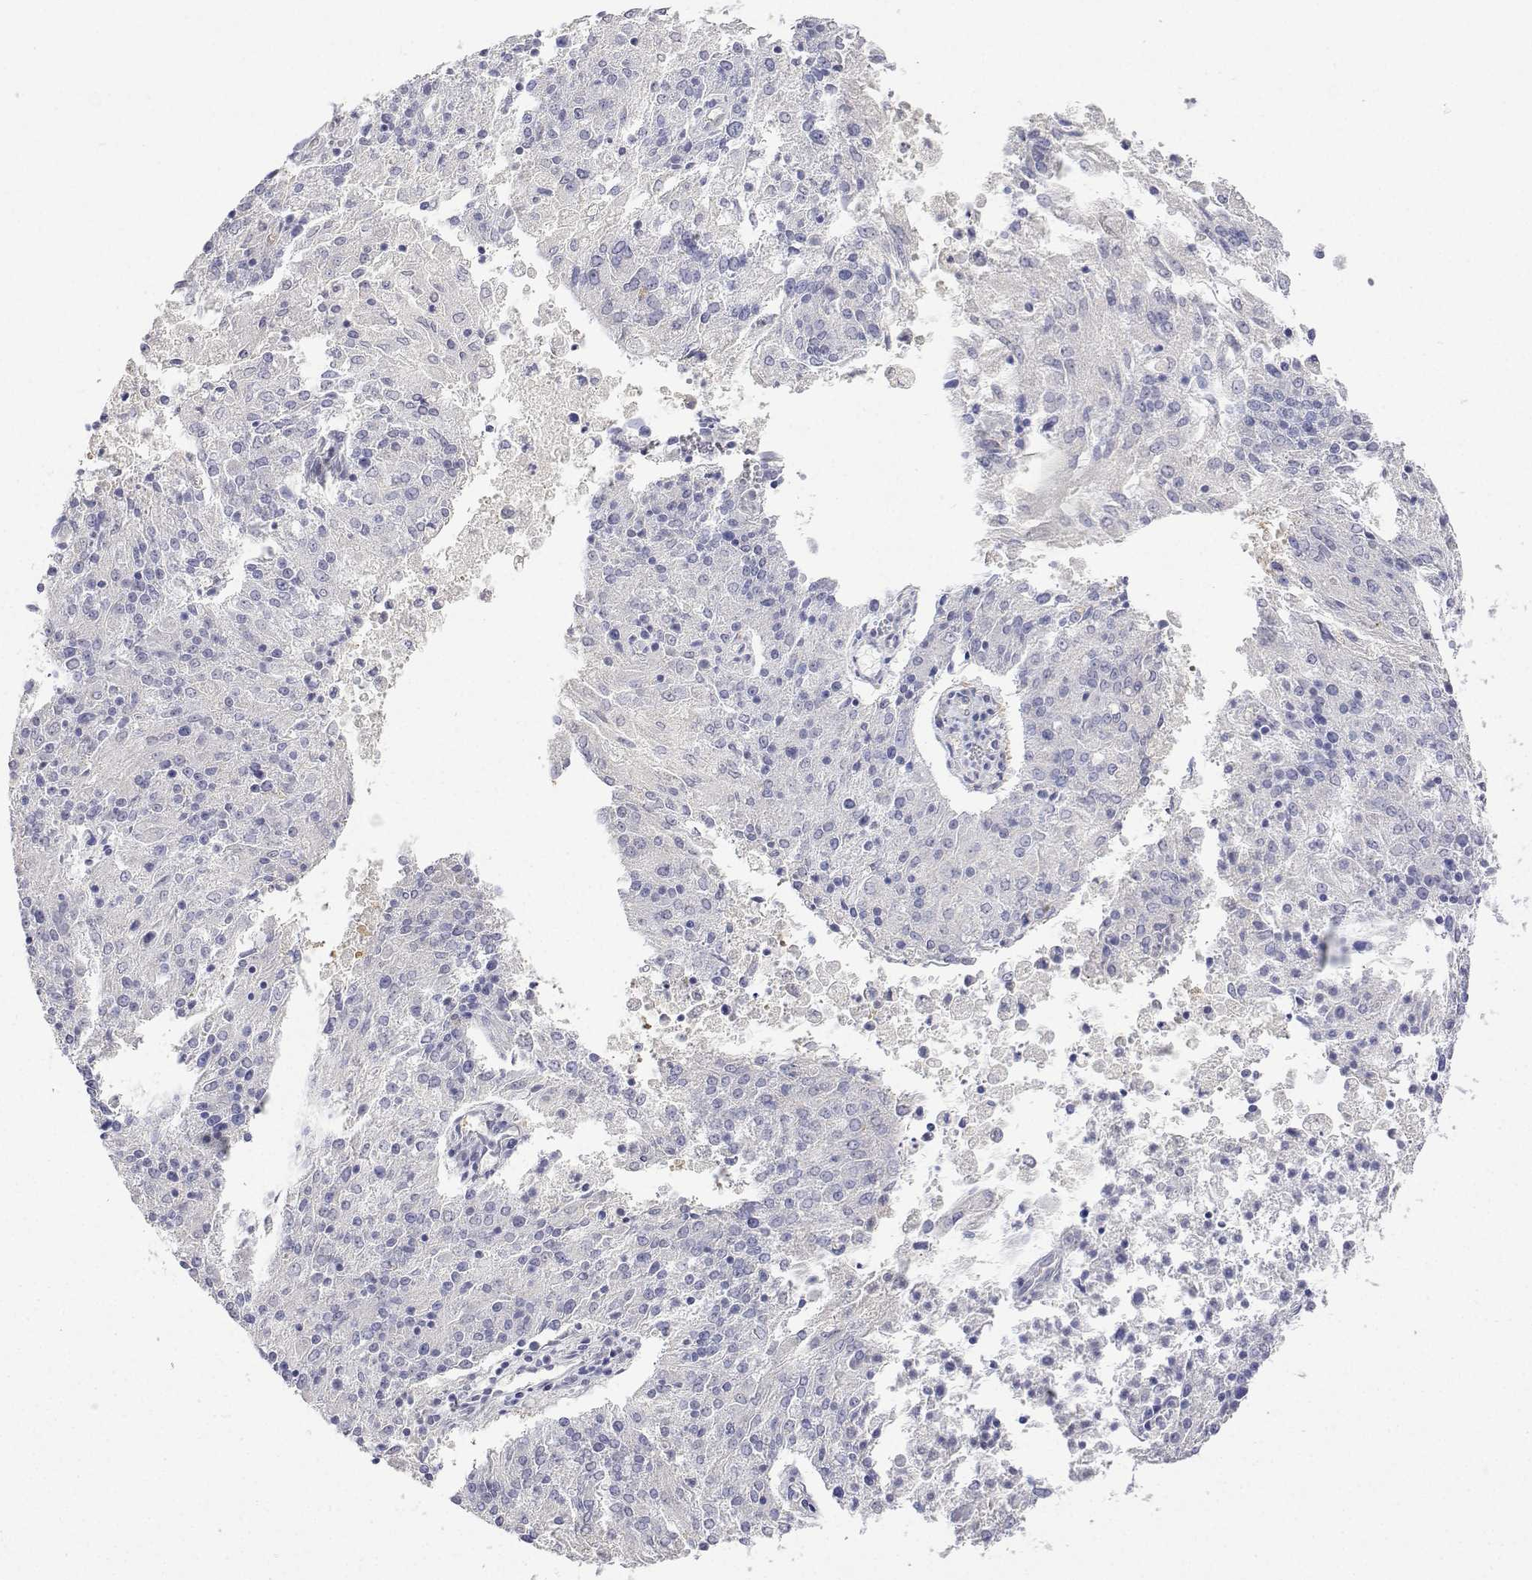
{"staining": {"intensity": "negative", "quantity": "none", "location": "none"}, "tissue": "endometrial cancer", "cell_type": "Tumor cells", "image_type": "cancer", "snomed": [{"axis": "morphology", "description": "Adenocarcinoma, NOS"}, {"axis": "topography", "description": "Endometrium"}], "caption": "Adenocarcinoma (endometrial) was stained to show a protein in brown. There is no significant positivity in tumor cells.", "gene": "PLCB1", "patient": {"sex": "female", "age": 82}}